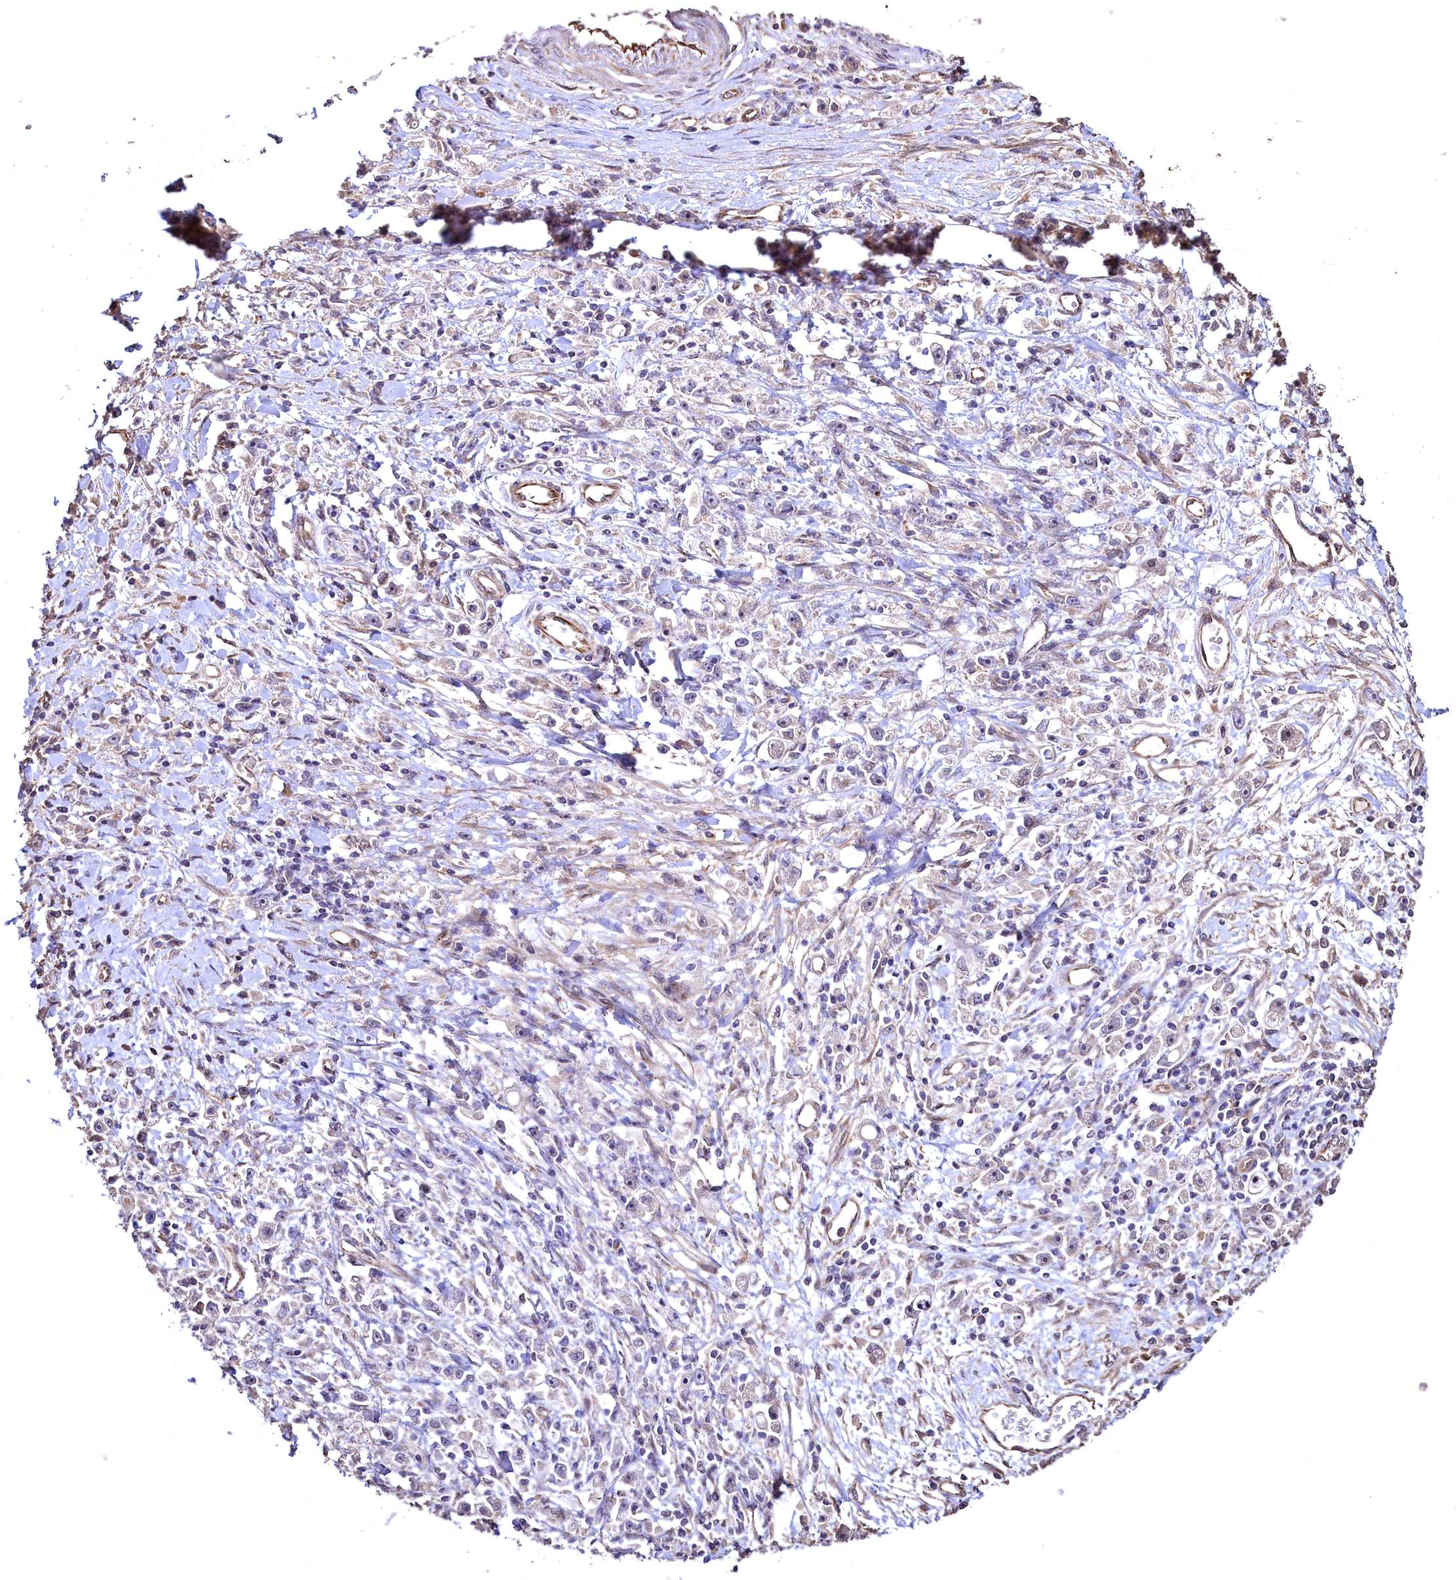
{"staining": {"intensity": "negative", "quantity": "none", "location": "none"}, "tissue": "stomach cancer", "cell_type": "Tumor cells", "image_type": "cancer", "snomed": [{"axis": "morphology", "description": "Adenocarcinoma, NOS"}, {"axis": "topography", "description": "Stomach"}], "caption": "Histopathology image shows no protein staining in tumor cells of stomach cancer (adenocarcinoma) tissue.", "gene": "TBCEL", "patient": {"sex": "female", "age": 59}}